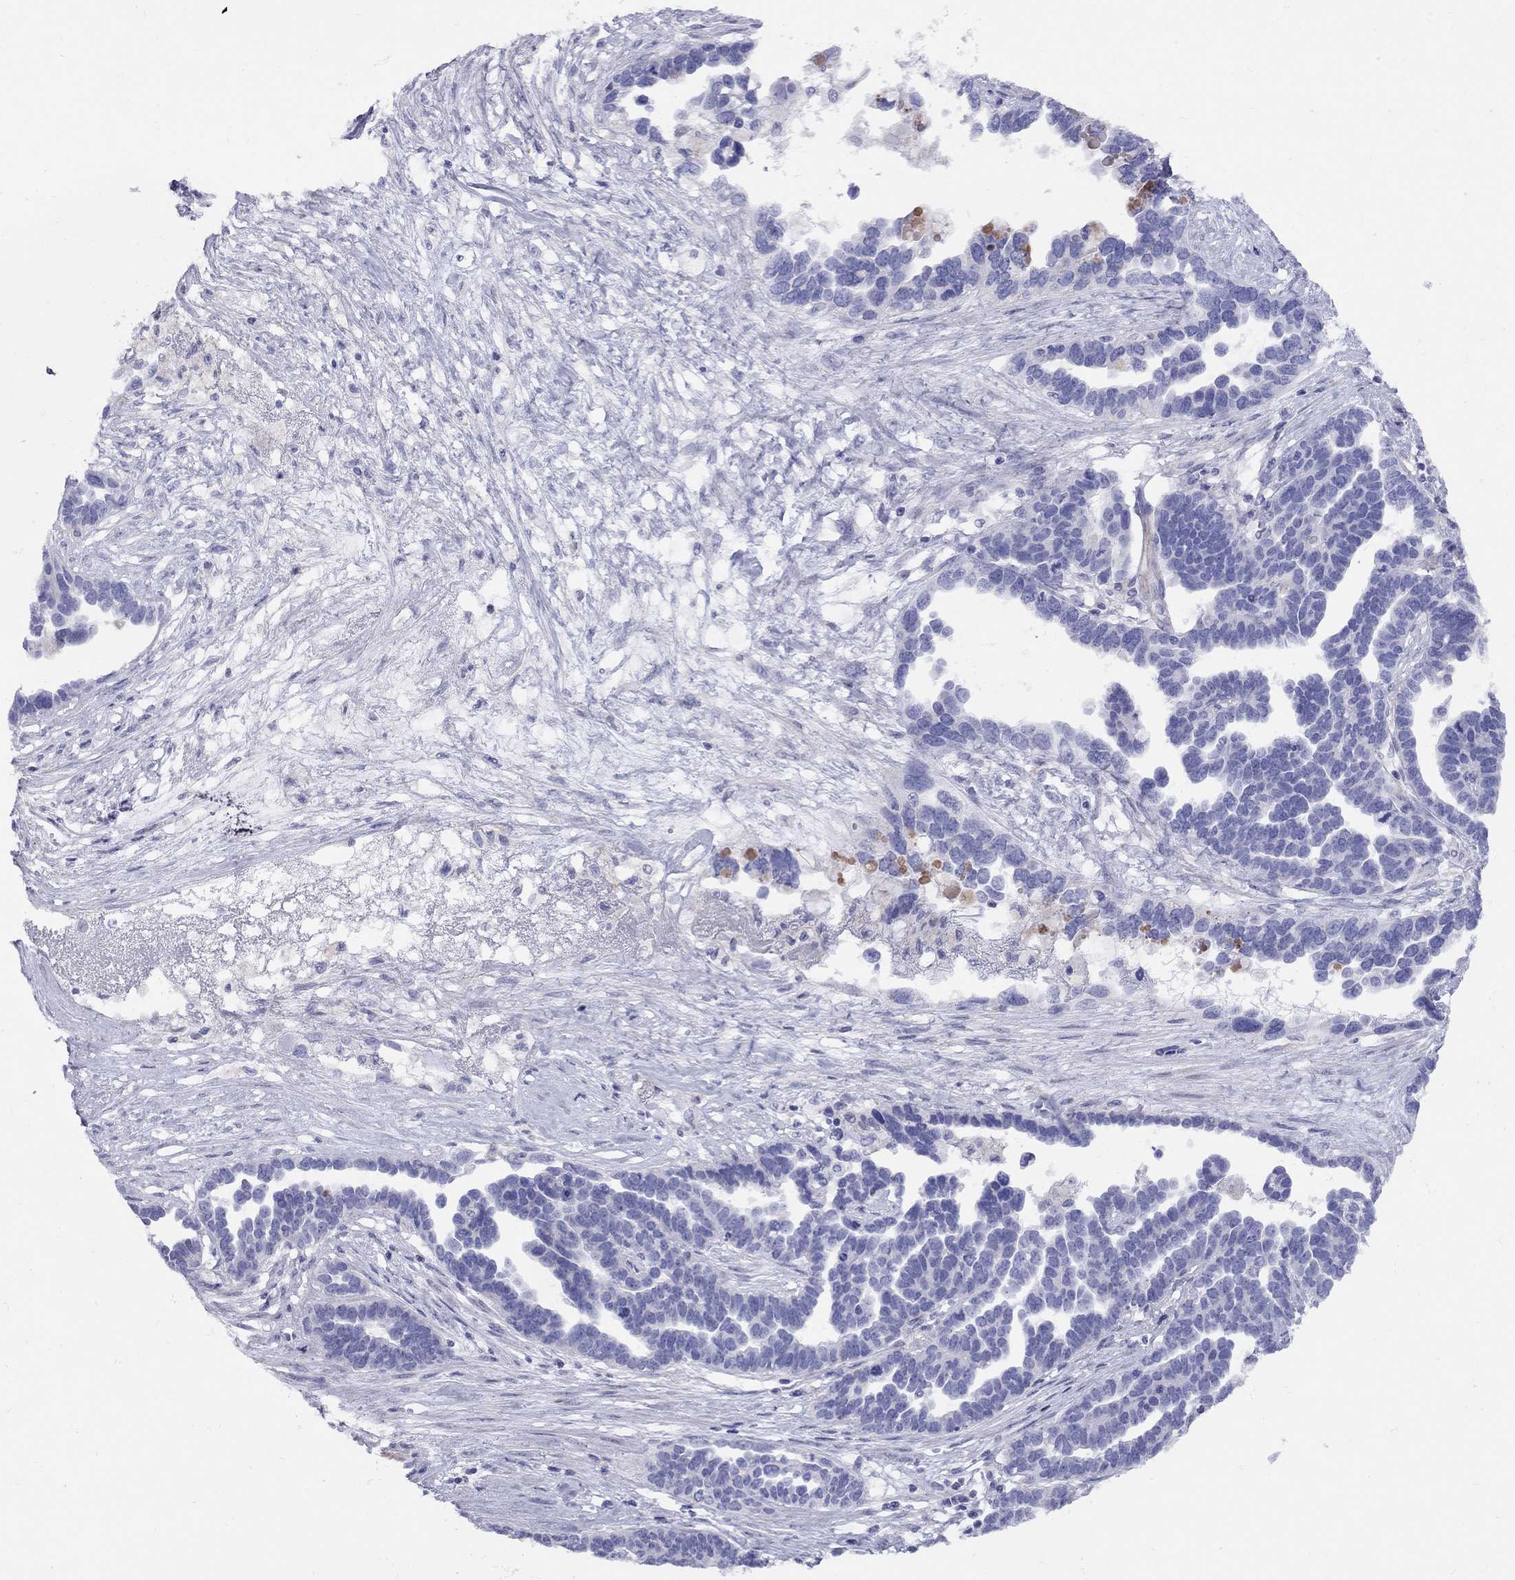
{"staining": {"intensity": "negative", "quantity": "none", "location": "none"}, "tissue": "ovarian cancer", "cell_type": "Tumor cells", "image_type": "cancer", "snomed": [{"axis": "morphology", "description": "Cystadenocarcinoma, serous, NOS"}, {"axis": "topography", "description": "Ovary"}], "caption": "Image shows no significant protein expression in tumor cells of ovarian cancer.", "gene": "SPINT4", "patient": {"sex": "female", "age": 54}}